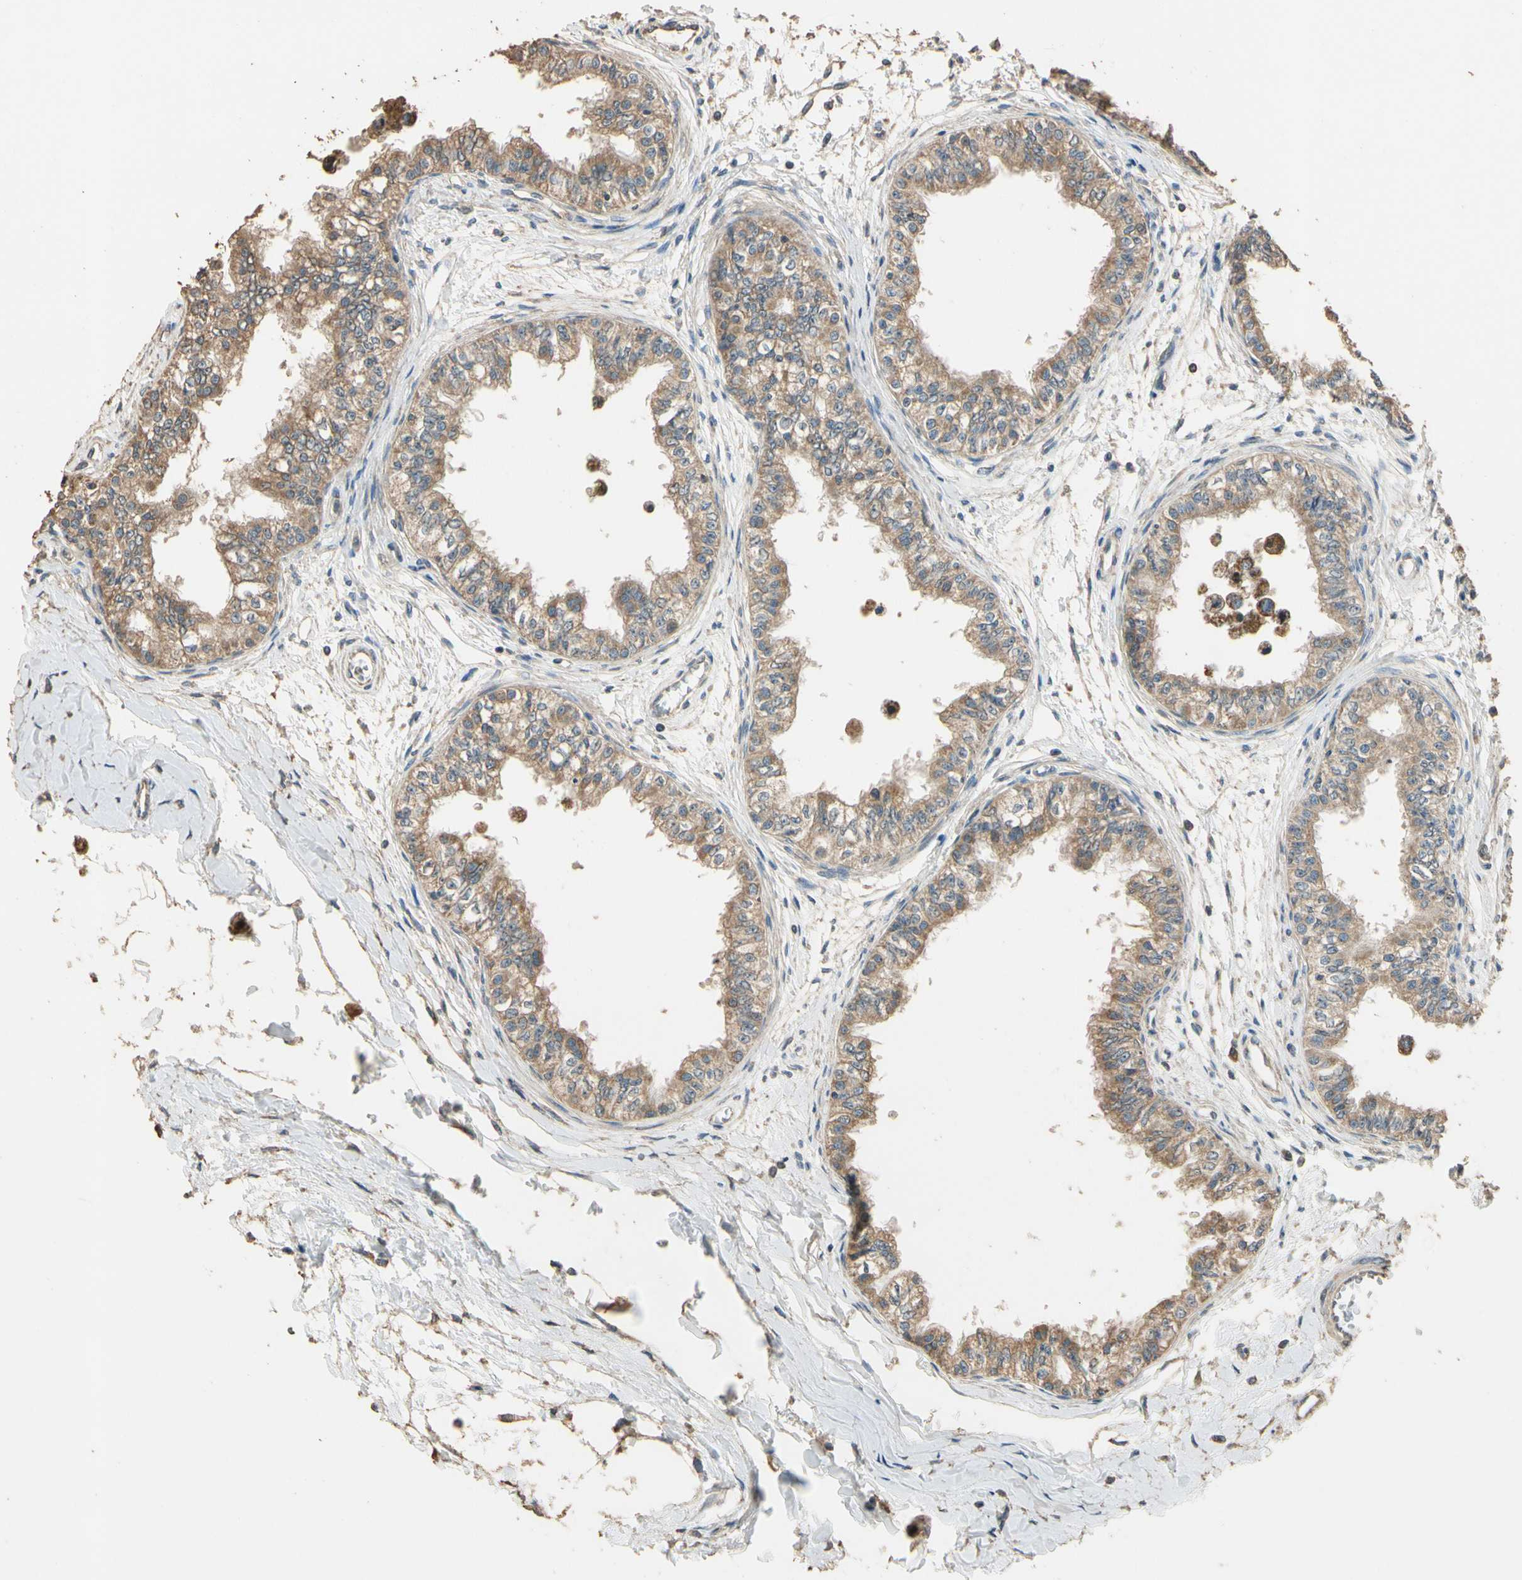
{"staining": {"intensity": "moderate", "quantity": ">75%", "location": "cytoplasmic/membranous"}, "tissue": "epididymis", "cell_type": "Glandular cells", "image_type": "normal", "snomed": [{"axis": "morphology", "description": "Normal tissue, NOS"}, {"axis": "morphology", "description": "Adenocarcinoma, metastatic, NOS"}, {"axis": "topography", "description": "Testis"}, {"axis": "topography", "description": "Epididymis"}], "caption": "This image shows IHC staining of normal epididymis, with medium moderate cytoplasmic/membranous expression in about >75% of glandular cells.", "gene": "STX18", "patient": {"sex": "male", "age": 26}}